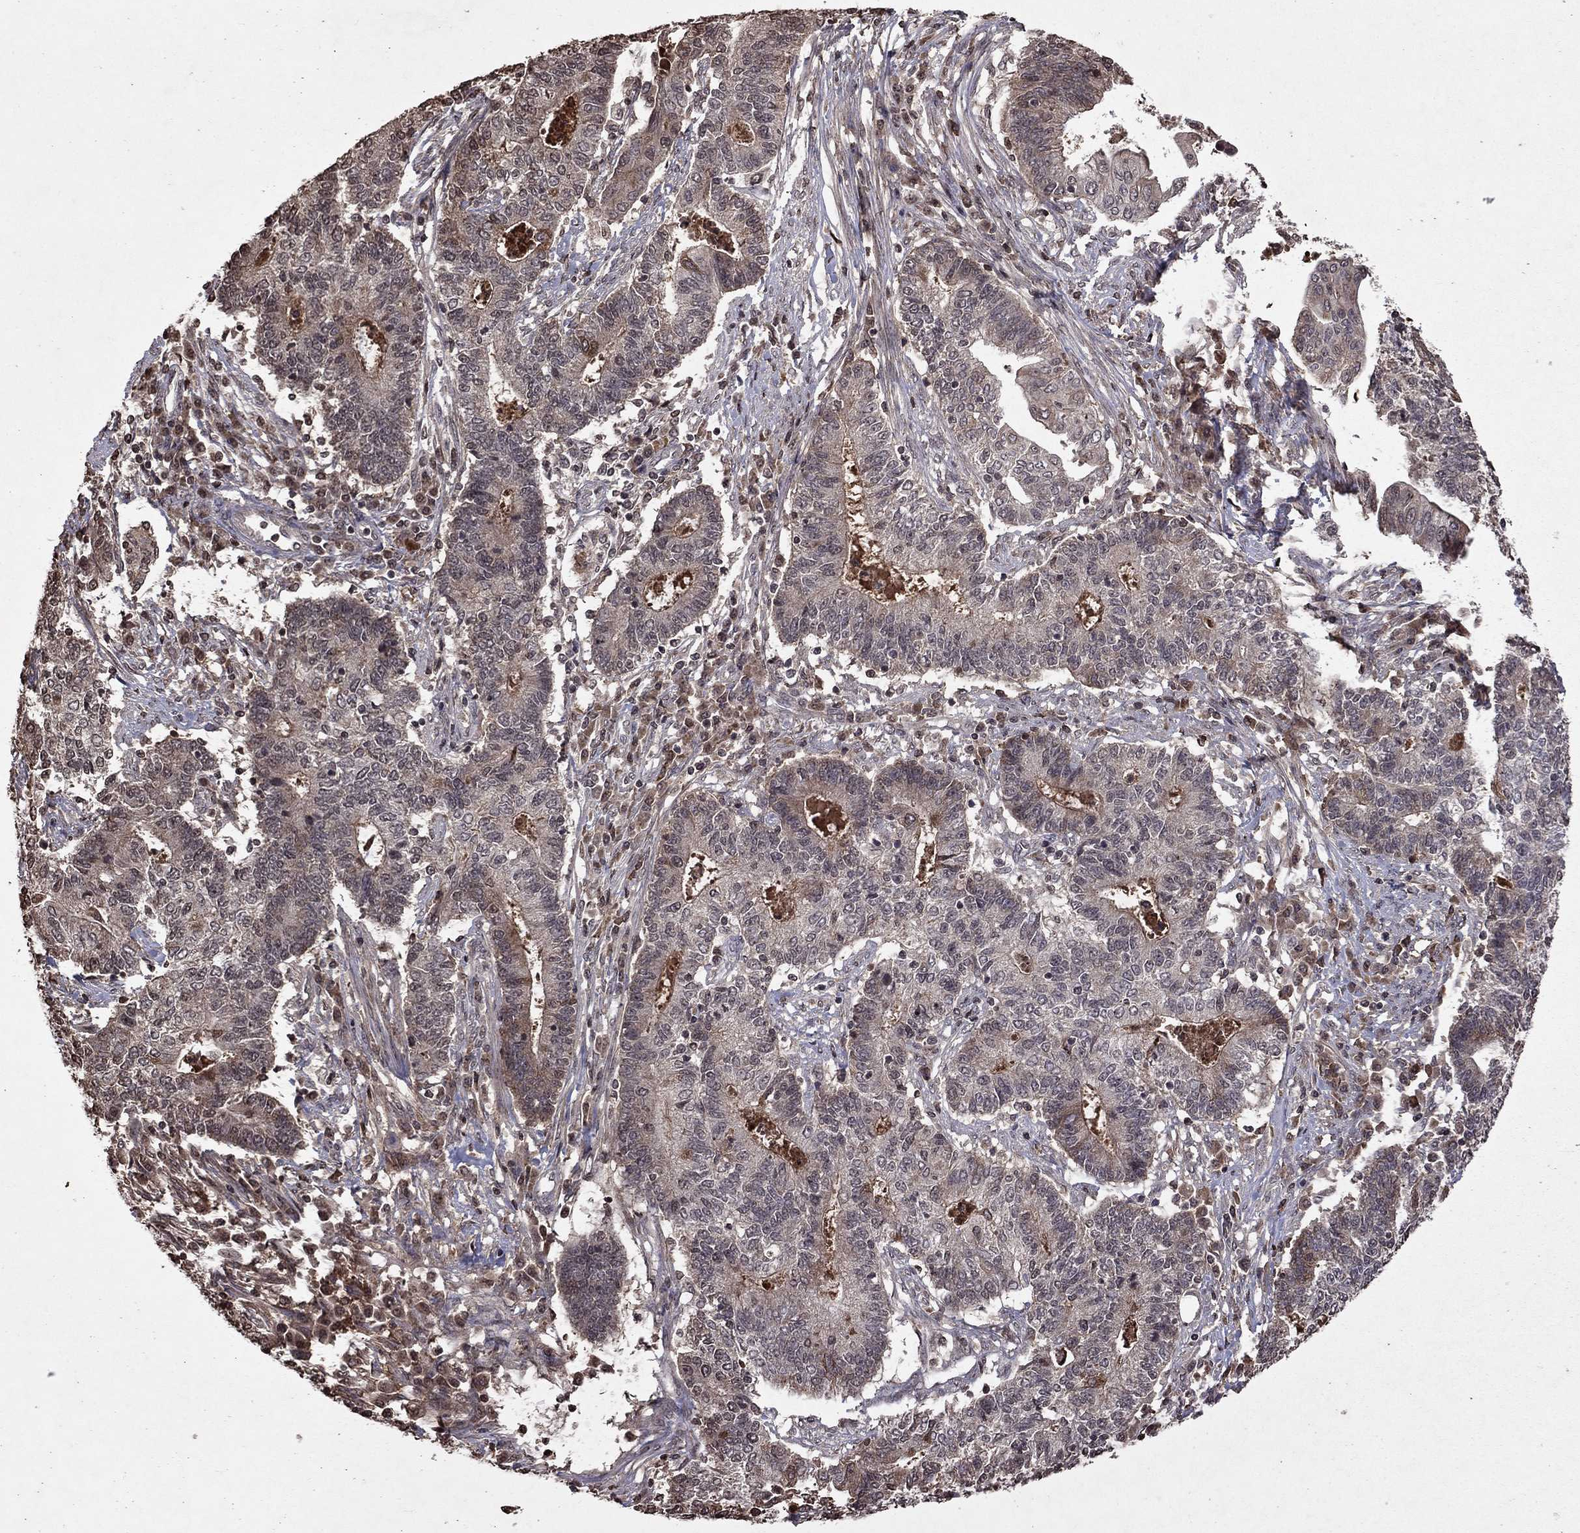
{"staining": {"intensity": "moderate", "quantity": "<25%", "location": "cytoplasmic/membranous"}, "tissue": "endometrial cancer", "cell_type": "Tumor cells", "image_type": "cancer", "snomed": [{"axis": "morphology", "description": "Adenocarcinoma, NOS"}, {"axis": "topography", "description": "Uterus"}, {"axis": "topography", "description": "Endometrium"}], "caption": "High-power microscopy captured an IHC photomicrograph of endometrial cancer, revealing moderate cytoplasmic/membranous staining in approximately <25% of tumor cells.", "gene": "NLGN1", "patient": {"sex": "female", "age": 54}}